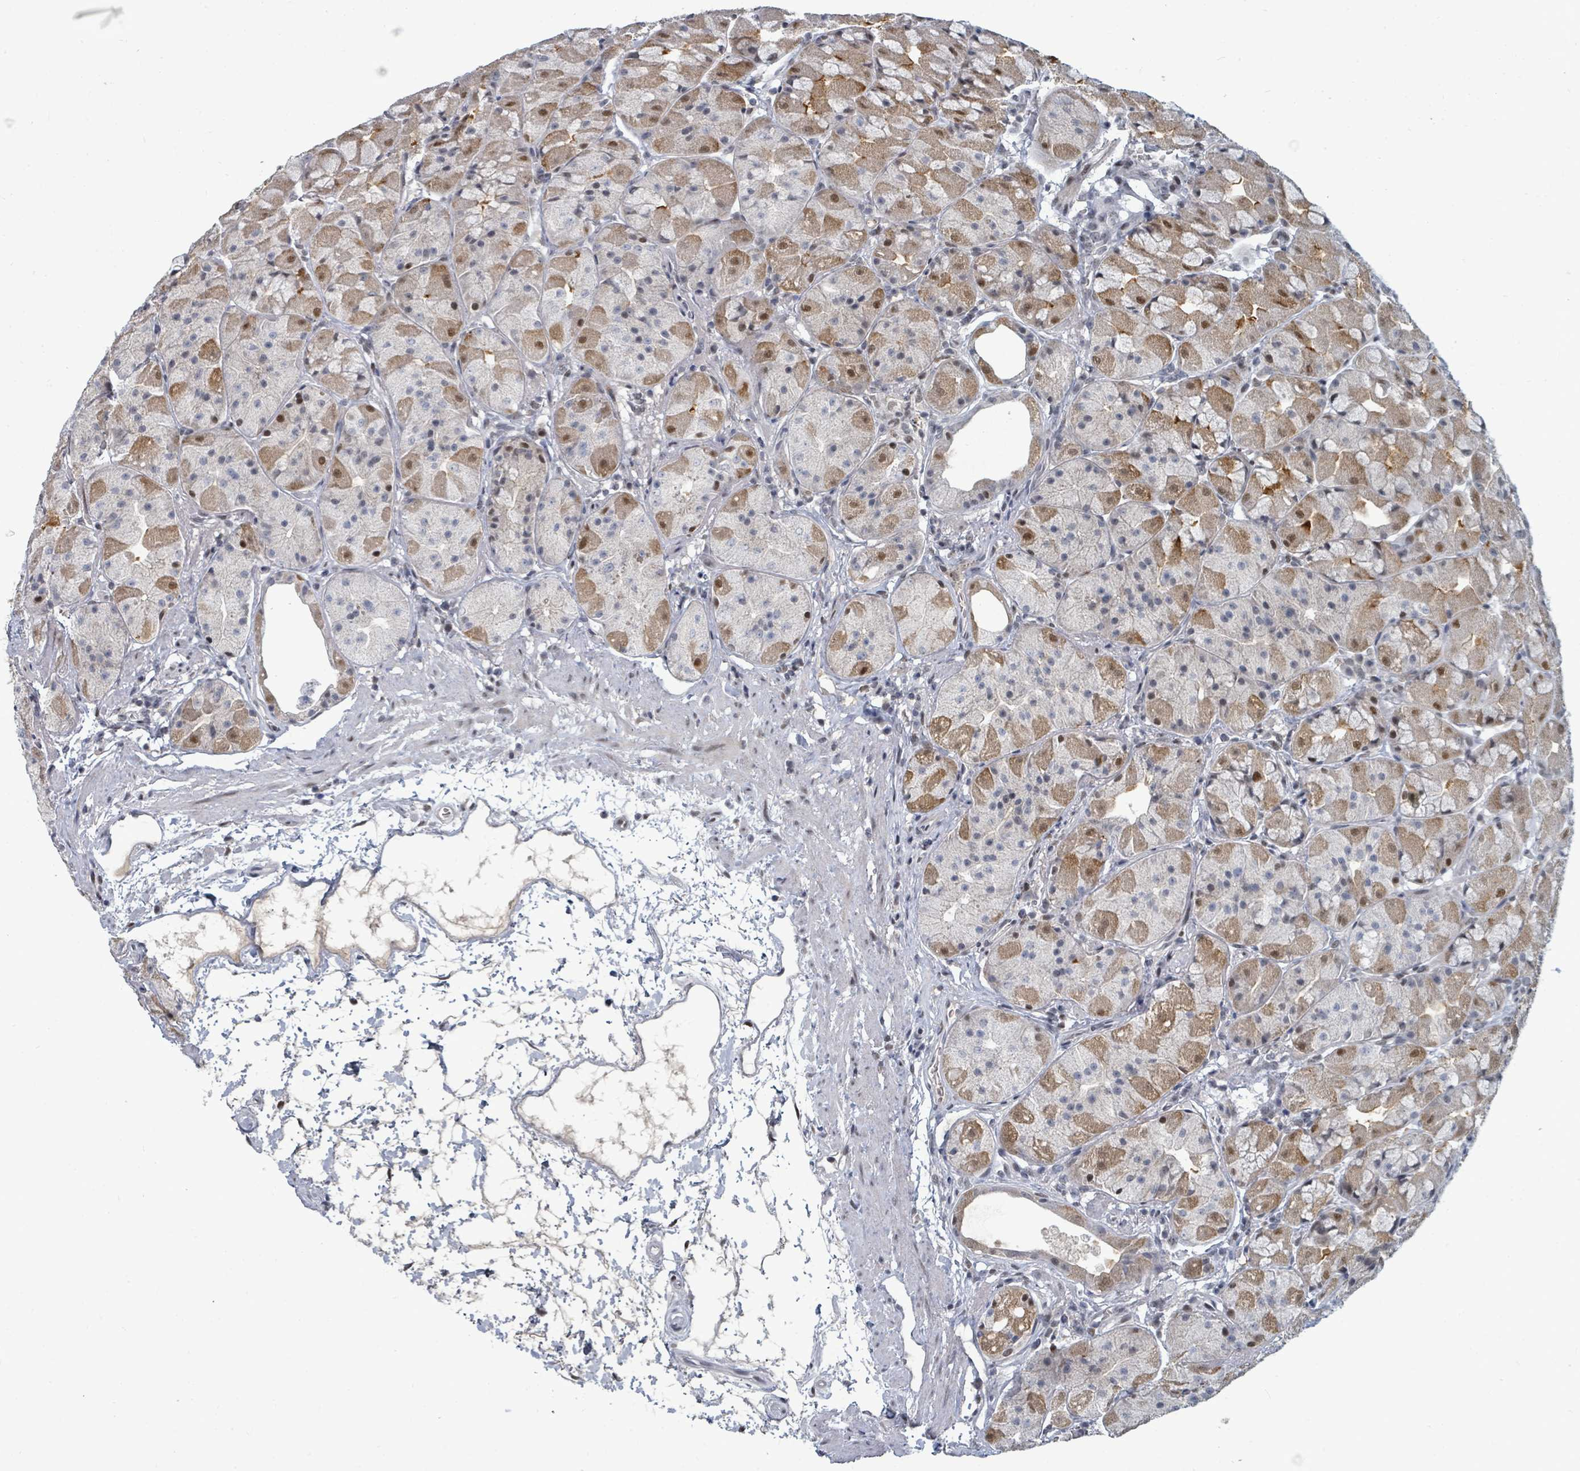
{"staining": {"intensity": "strong", "quantity": "25%-75%", "location": "cytoplasmic/membranous,nuclear"}, "tissue": "stomach", "cell_type": "Glandular cells", "image_type": "normal", "snomed": [{"axis": "morphology", "description": "Normal tissue, NOS"}, {"axis": "topography", "description": "Stomach"}], "caption": "The immunohistochemical stain labels strong cytoplasmic/membranous,nuclear expression in glandular cells of normal stomach.", "gene": "UCK1", "patient": {"sex": "male", "age": 57}}